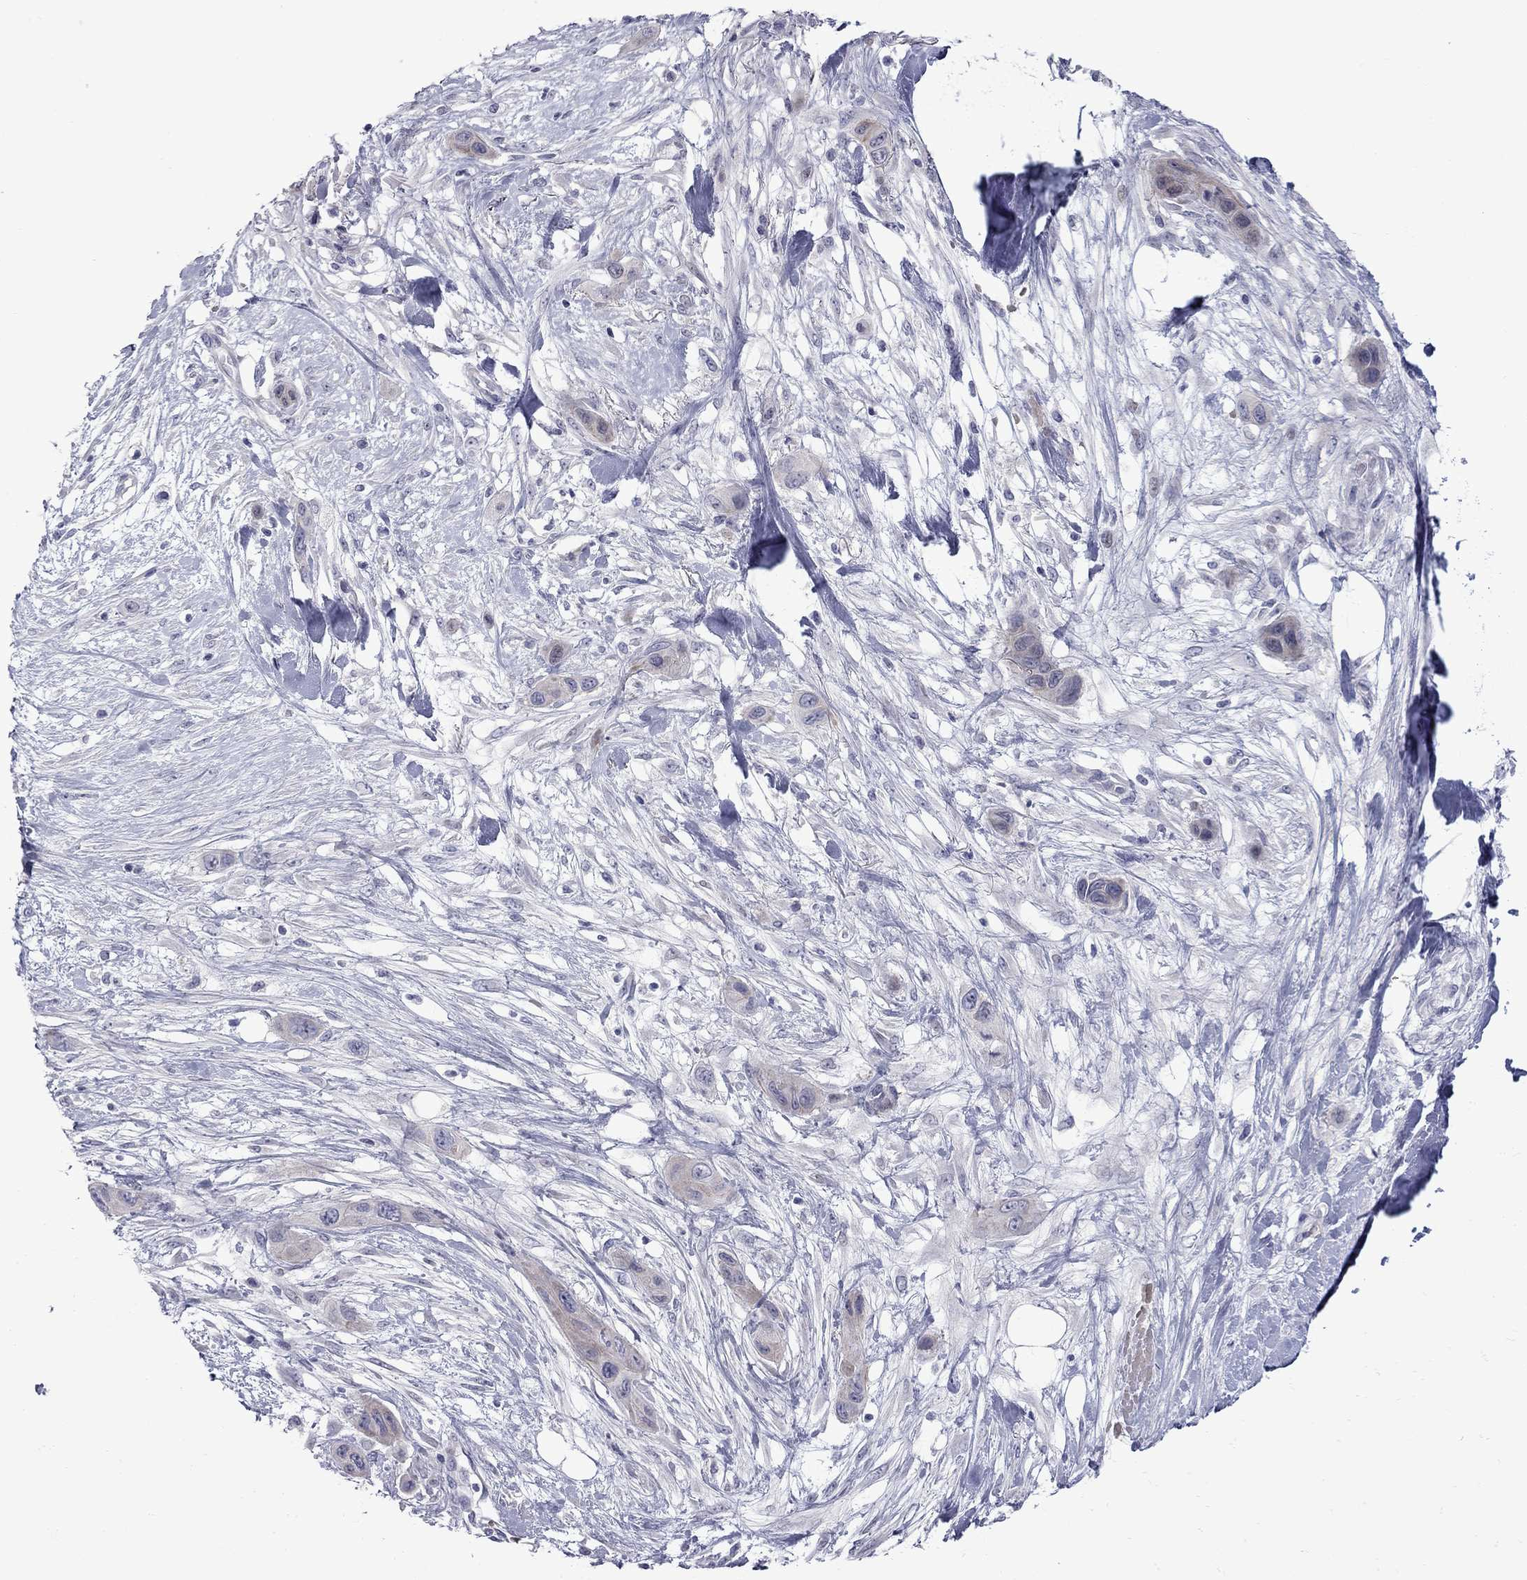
{"staining": {"intensity": "weak", "quantity": "<25%", "location": "cytoplasmic/membranous"}, "tissue": "skin cancer", "cell_type": "Tumor cells", "image_type": "cancer", "snomed": [{"axis": "morphology", "description": "Squamous cell carcinoma, NOS"}, {"axis": "topography", "description": "Skin"}], "caption": "Immunohistochemistry photomicrograph of neoplastic tissue: human squamous cell carcinoma (skin) stained with DAB reveals no significant protein staining in tumor cells.", "gene": "NRARP", "patient": {"sex": "male", "age": 79}}